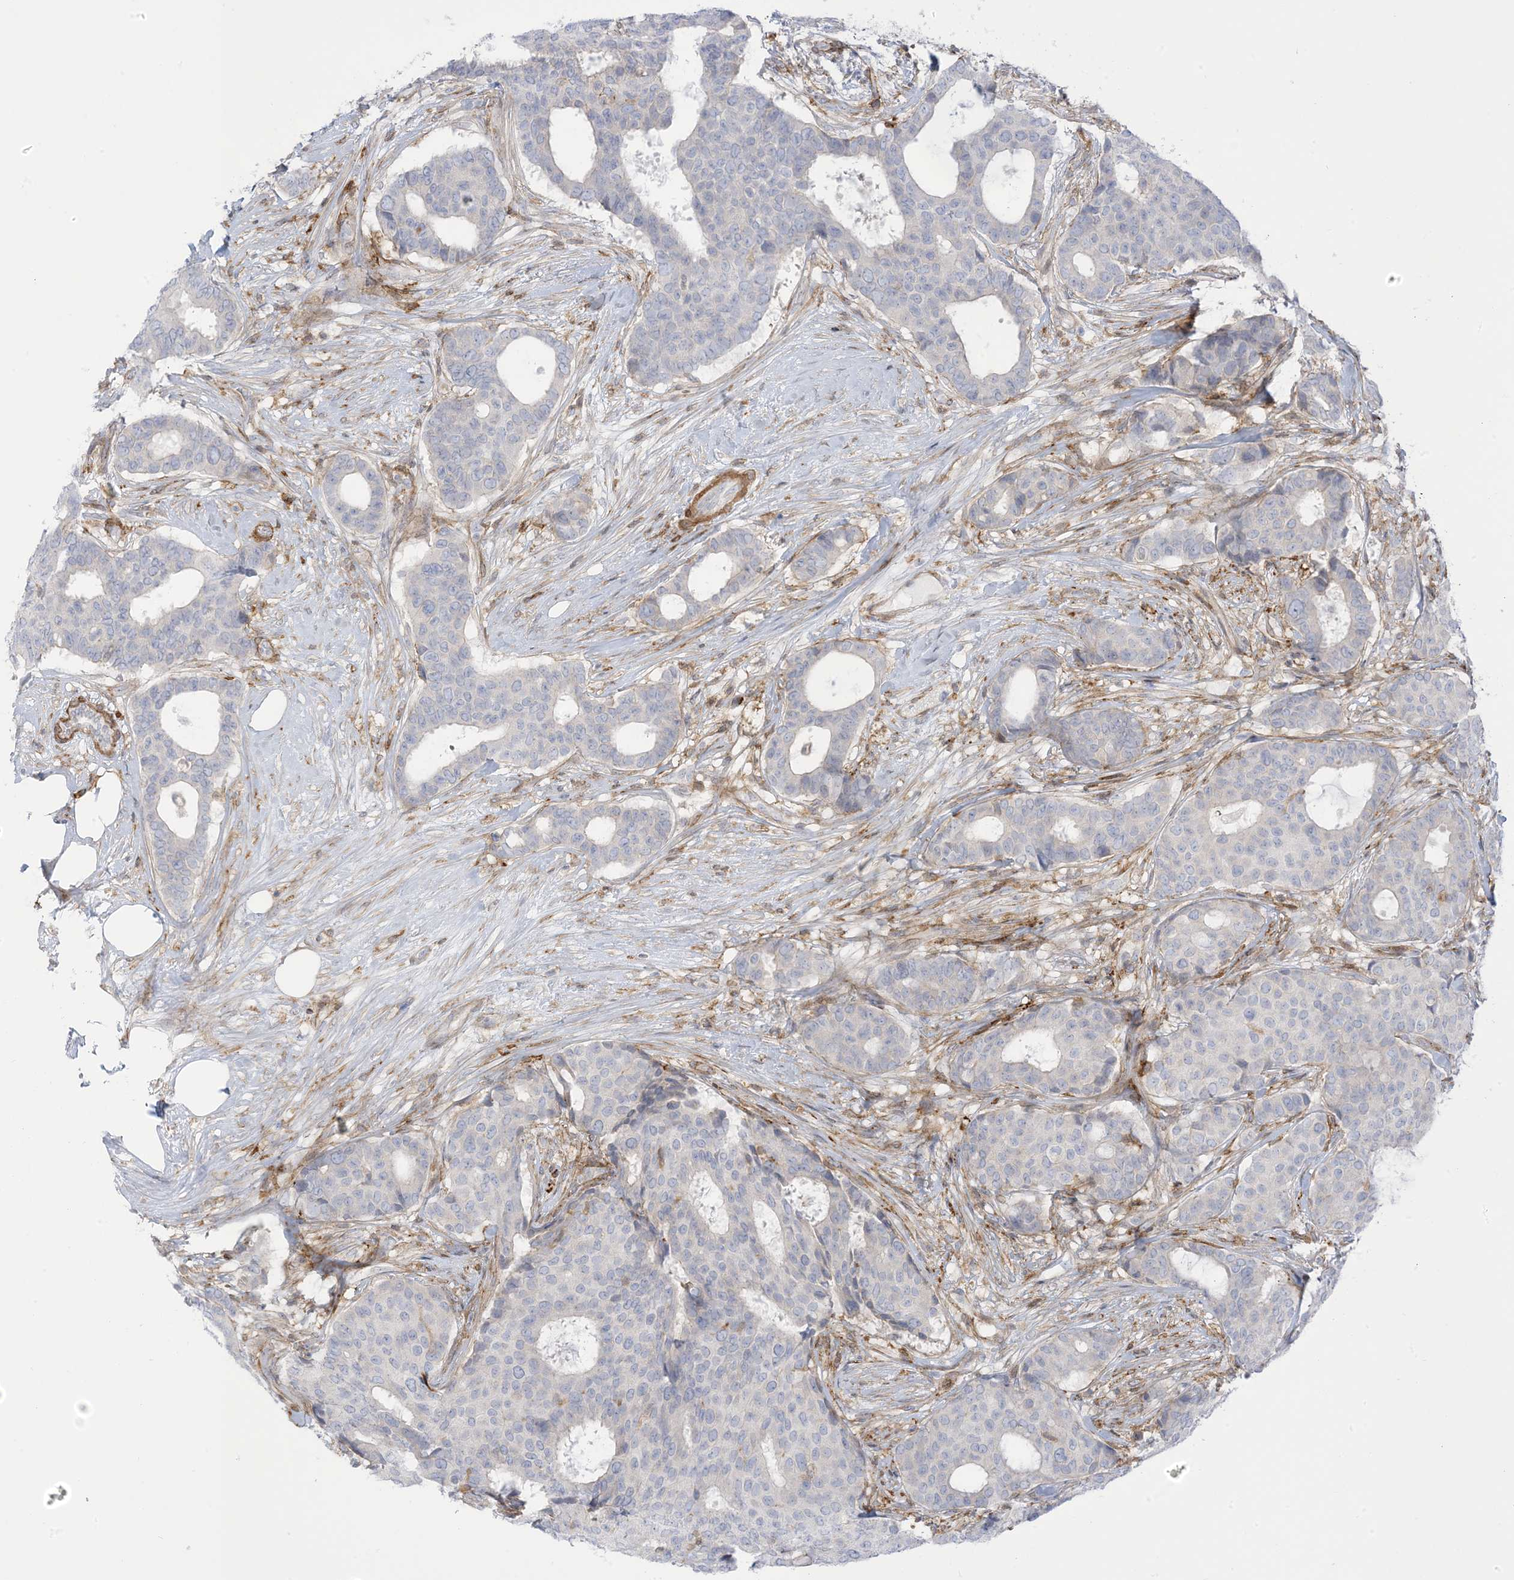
{"staining": {"intensity": "negative", "quantity": "none", "location": "none"}, "tissue": "breast cancer", "cell_type": "Tumor cells", "image_type": "cancer", "snomed": [{"axis": "morphology", "description": "Duct carcinoma"}, {"axis": "topography", "description": "Breast"}], "caption": "Tumor cells are negative for brown protein staining in infiltrating ductal carcinoma (breast).", "gene": "ICMT", "patient": {"sex": "female", "age": 75}}